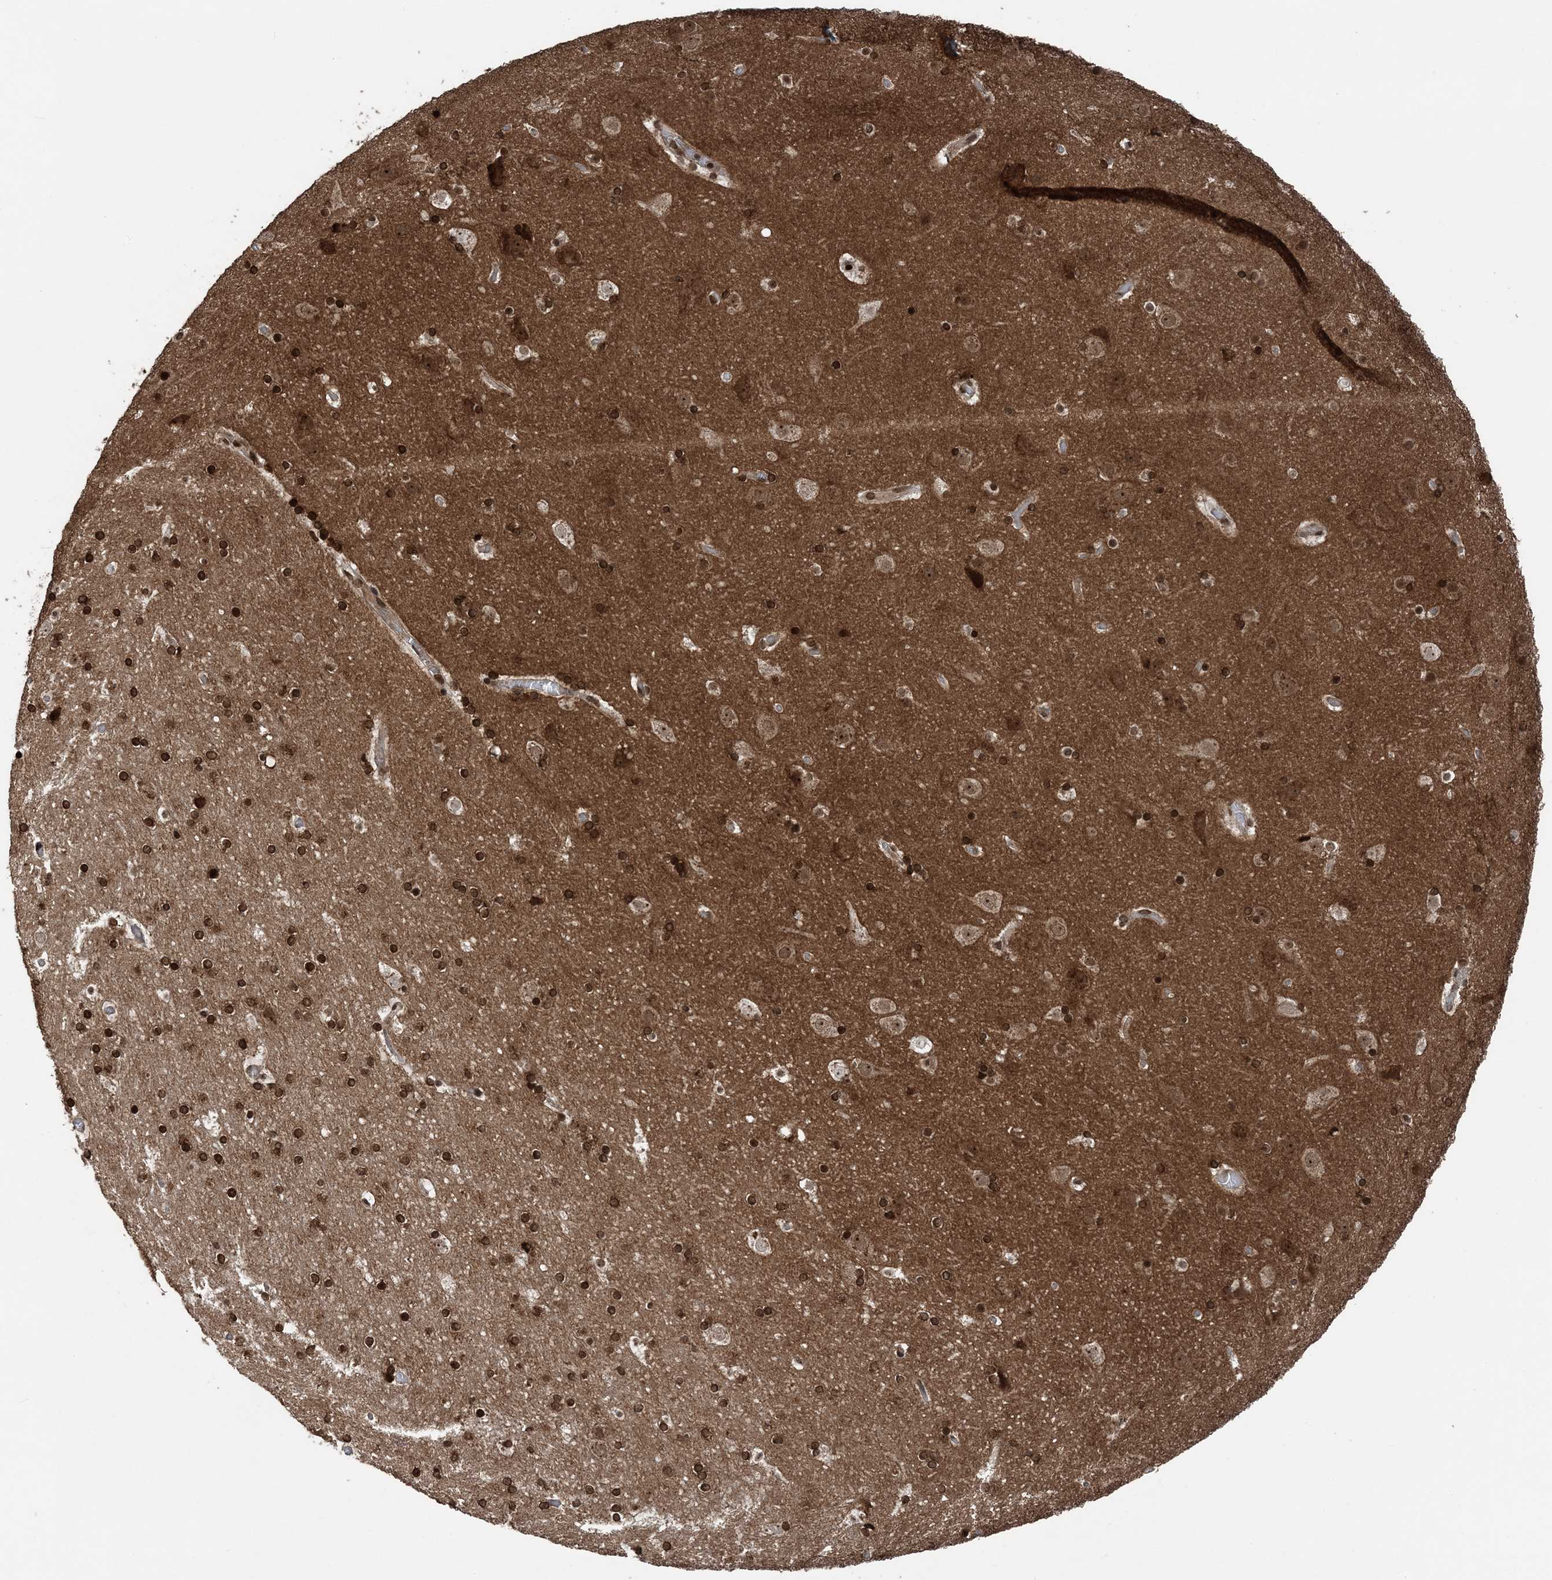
{"staining": {"intensity": "moderate", "quantity": ">75%", "location": "cytoplasmic/membranous,nuclear"}, "tissue": "cerebral cortex", "cell_type": "Endothelial cells", "image_type": "normal", "snomed": [{"axis": "morphology", "description": "Normal tissue, NOS"}, {"axis": "topography", "description": "Cerebral cortex"}], "caption": "A histopathology image of cerebral cortex stained for a protein demonstrates moderate cytoplasmic/membranous,nuclear brown staining in endothelial cells. The protein of interest is stained brown, and the nuclei are stained in blue (DAB IHC with brightfield microscopy, high magnification).", "gene": "ZFAND2B", "patient": {"sex": "male", "age": 57}}